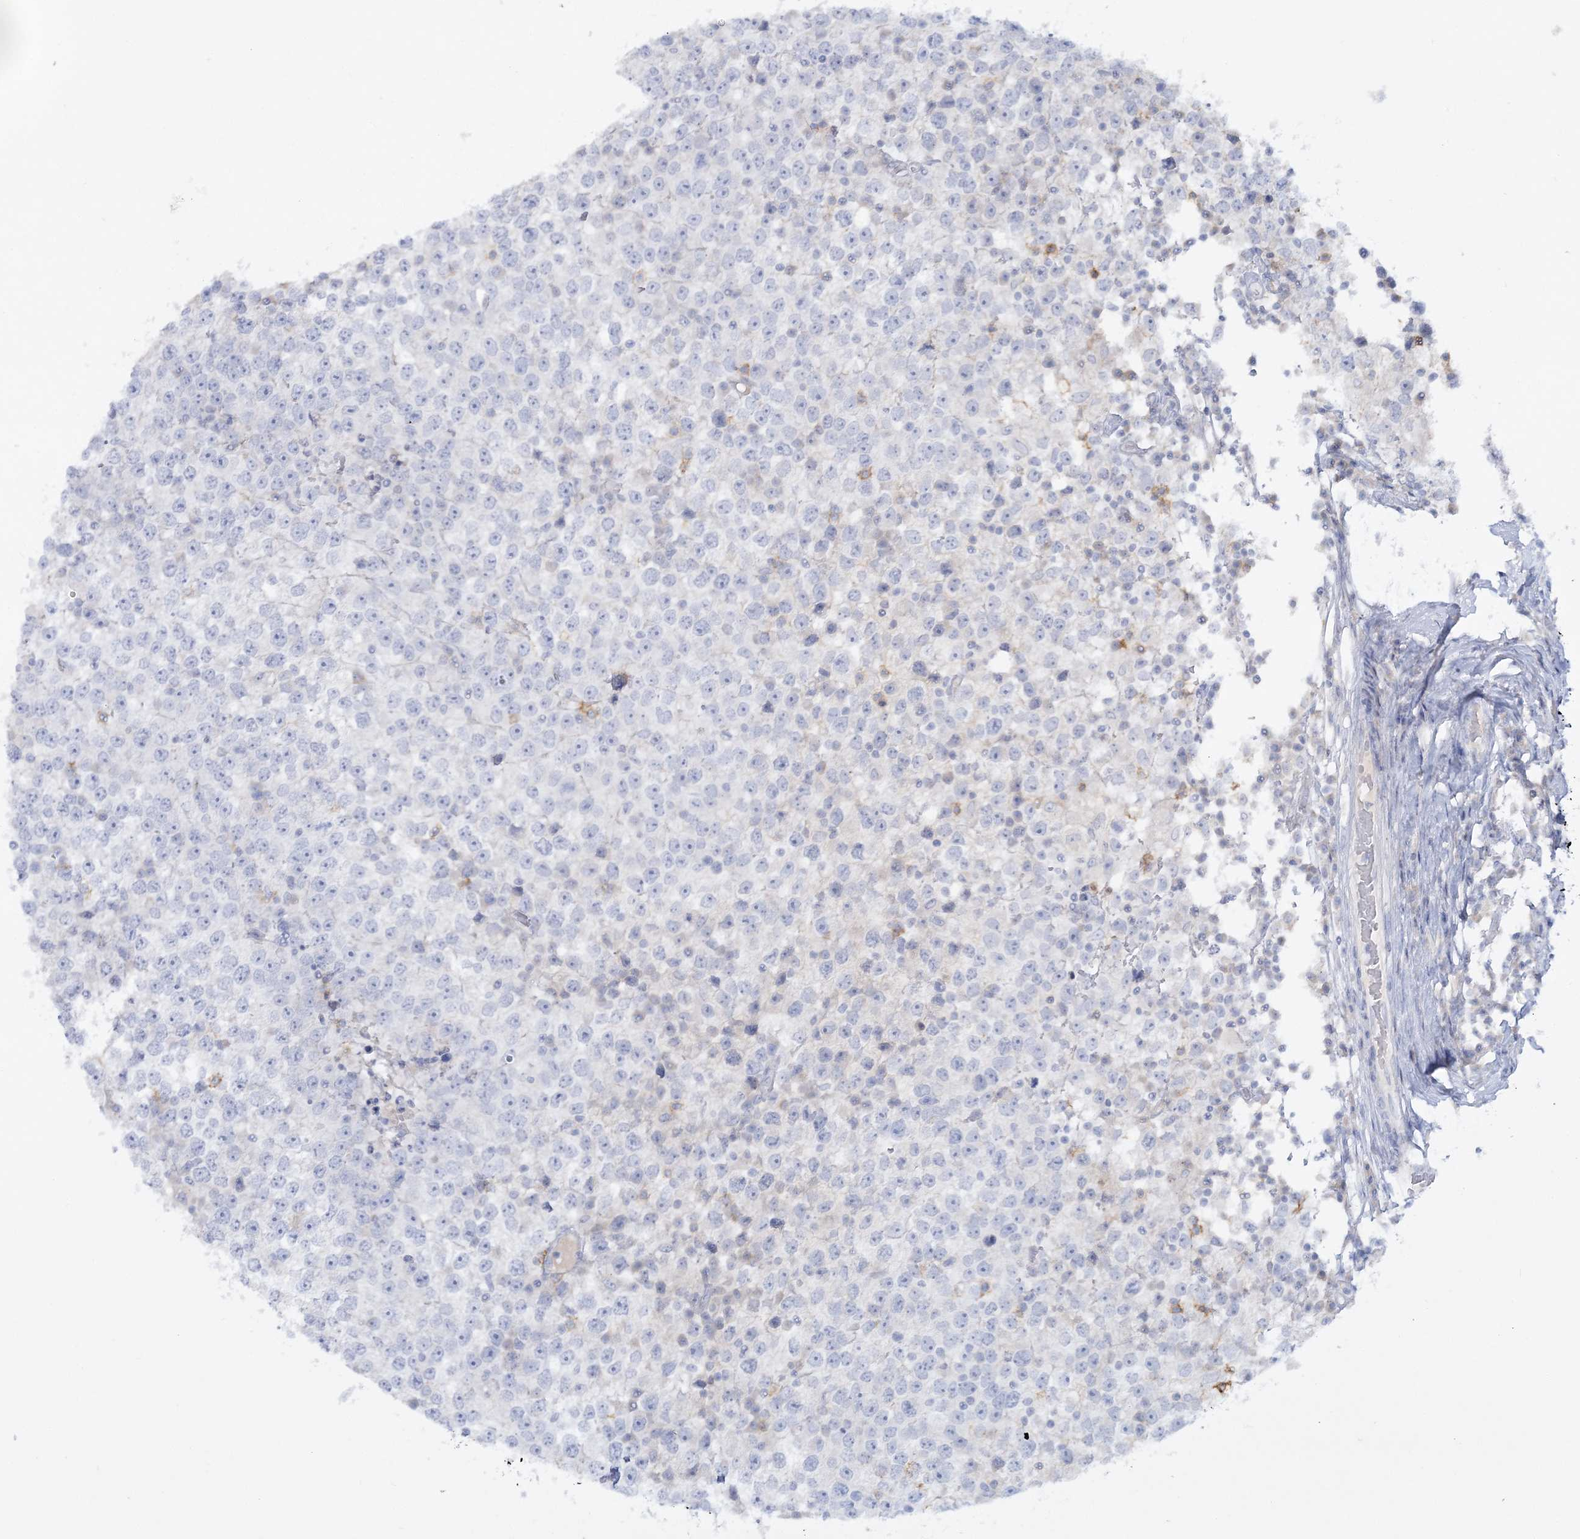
{"staining": {"intensity": "negative", "quantity": "none", "location": "none"}, "tissue": "testis cancer", "cell_type": "Tumor cells", "image_type": "cancer", "snomed": [{"axis": "morphology", "description": "Seminoma, NOS"}, {"axis": "topography", "description": "Testis"}], "caption": "The photomicrograph displays no significant positivity in tumor cells of seminoma (testis). Brightfield microscopy of immunohistochemistry stained with DAB (3,3'-diaminobenzidine) (brown) and hematoxylin (blue), captured at high magnification.", "gene": "WDSUB1", "patient": {"sex": "male", "age": 65}}